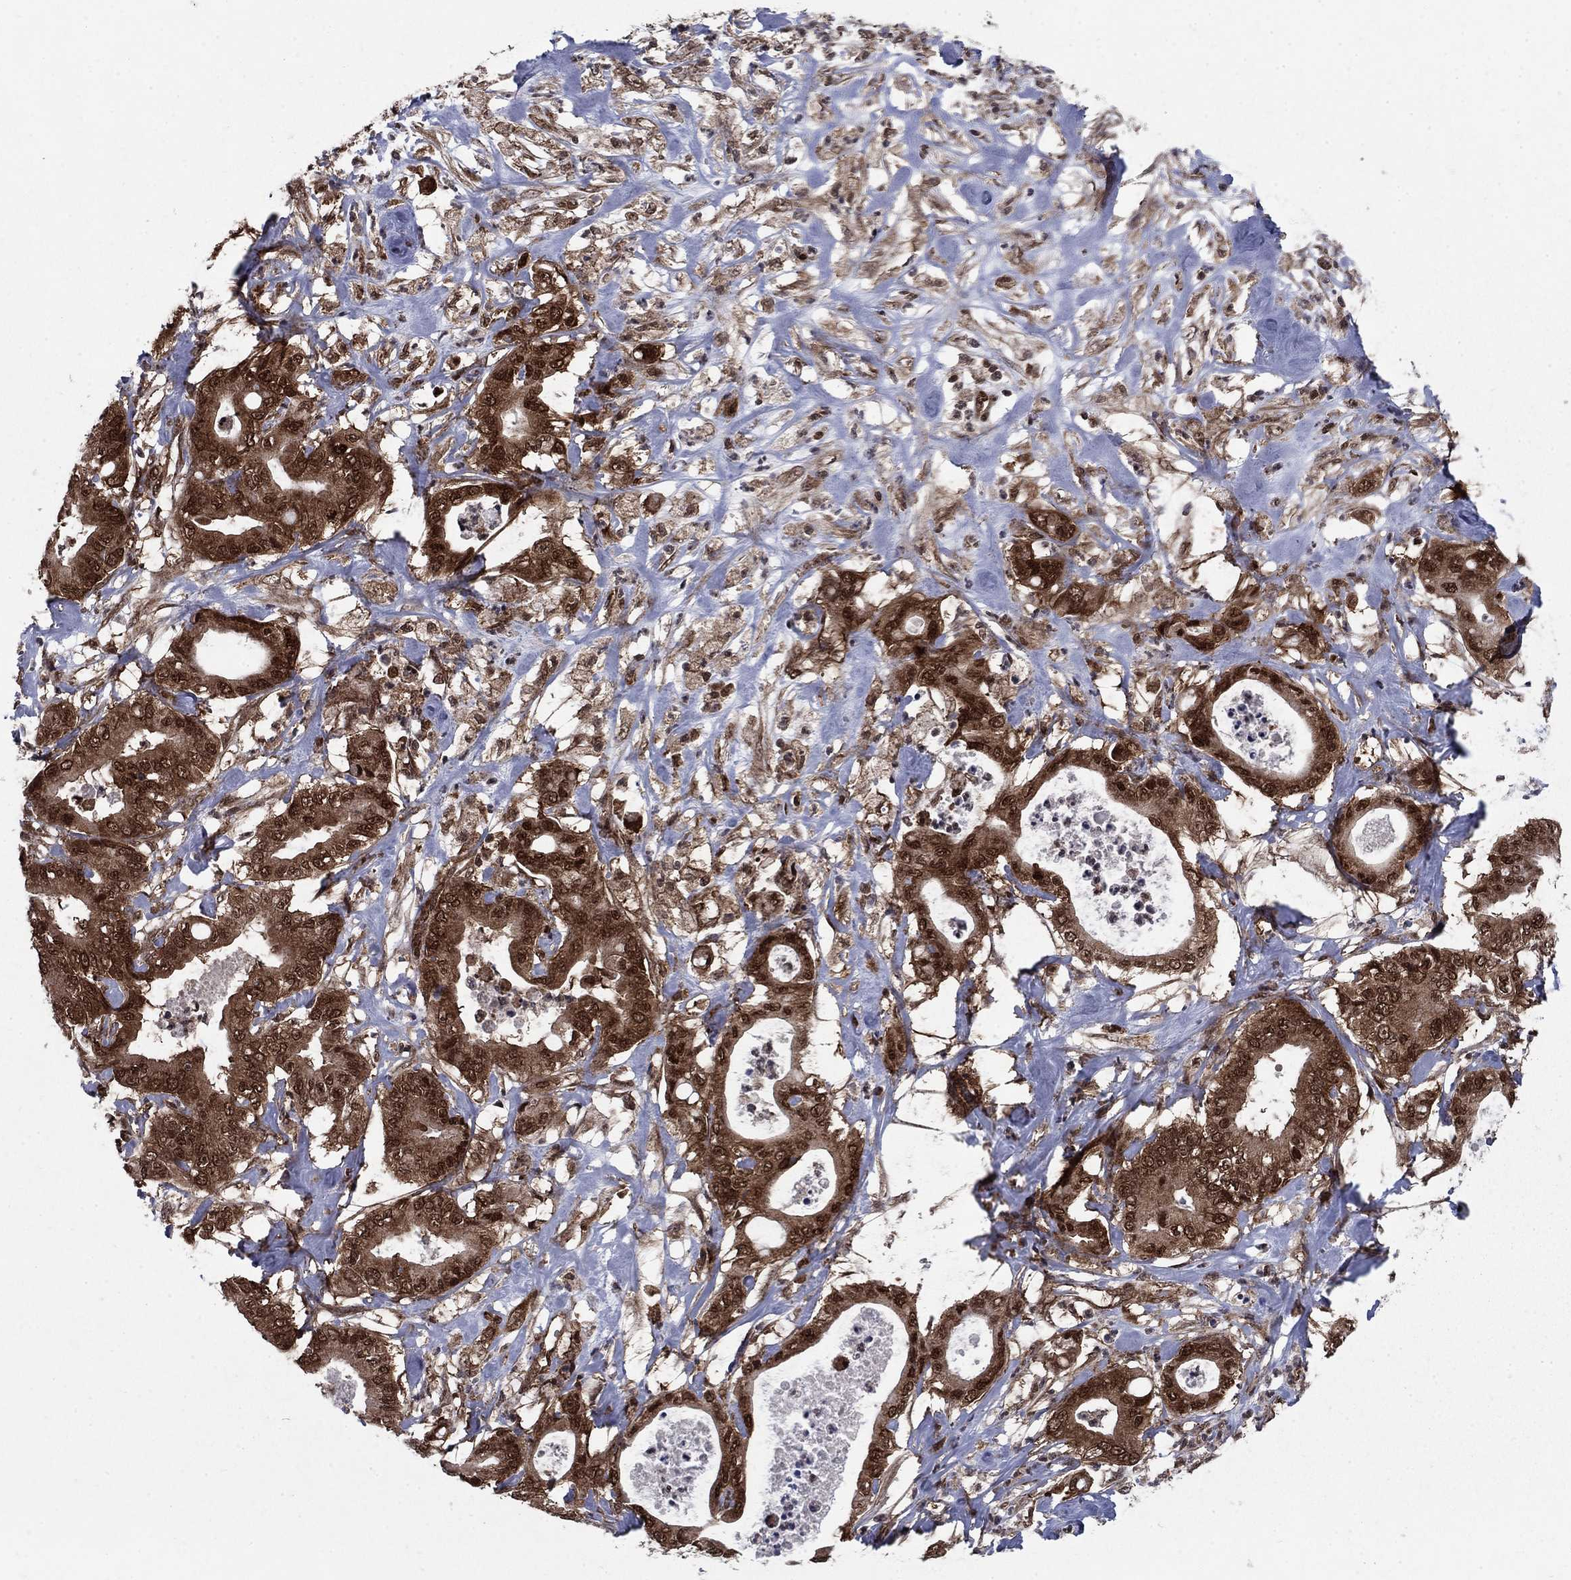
{"staining": {"intensity": "strong", "quantity": ">75%", "location": "cytoplasmic/membranous,nuclear"}, "tissue": "pancreatic cancer", "cell_type": "Tumor cells", "image_type": "cancer", "snomed": [{"axis": "morphology", "description": "Adenocarcinoma, NOS"}, {"axis": "topography", "description": "Pancreas"}], "caption": "Immunohistochemical staining of pancreatic cancer (adenocarcinoma) displays high levels of strong cytoplasmic/membranous and nuclear expression in about >75% of tumor cells.", "gene": "DNAJA1", "patient": {"sex": "male", "age": 71}}